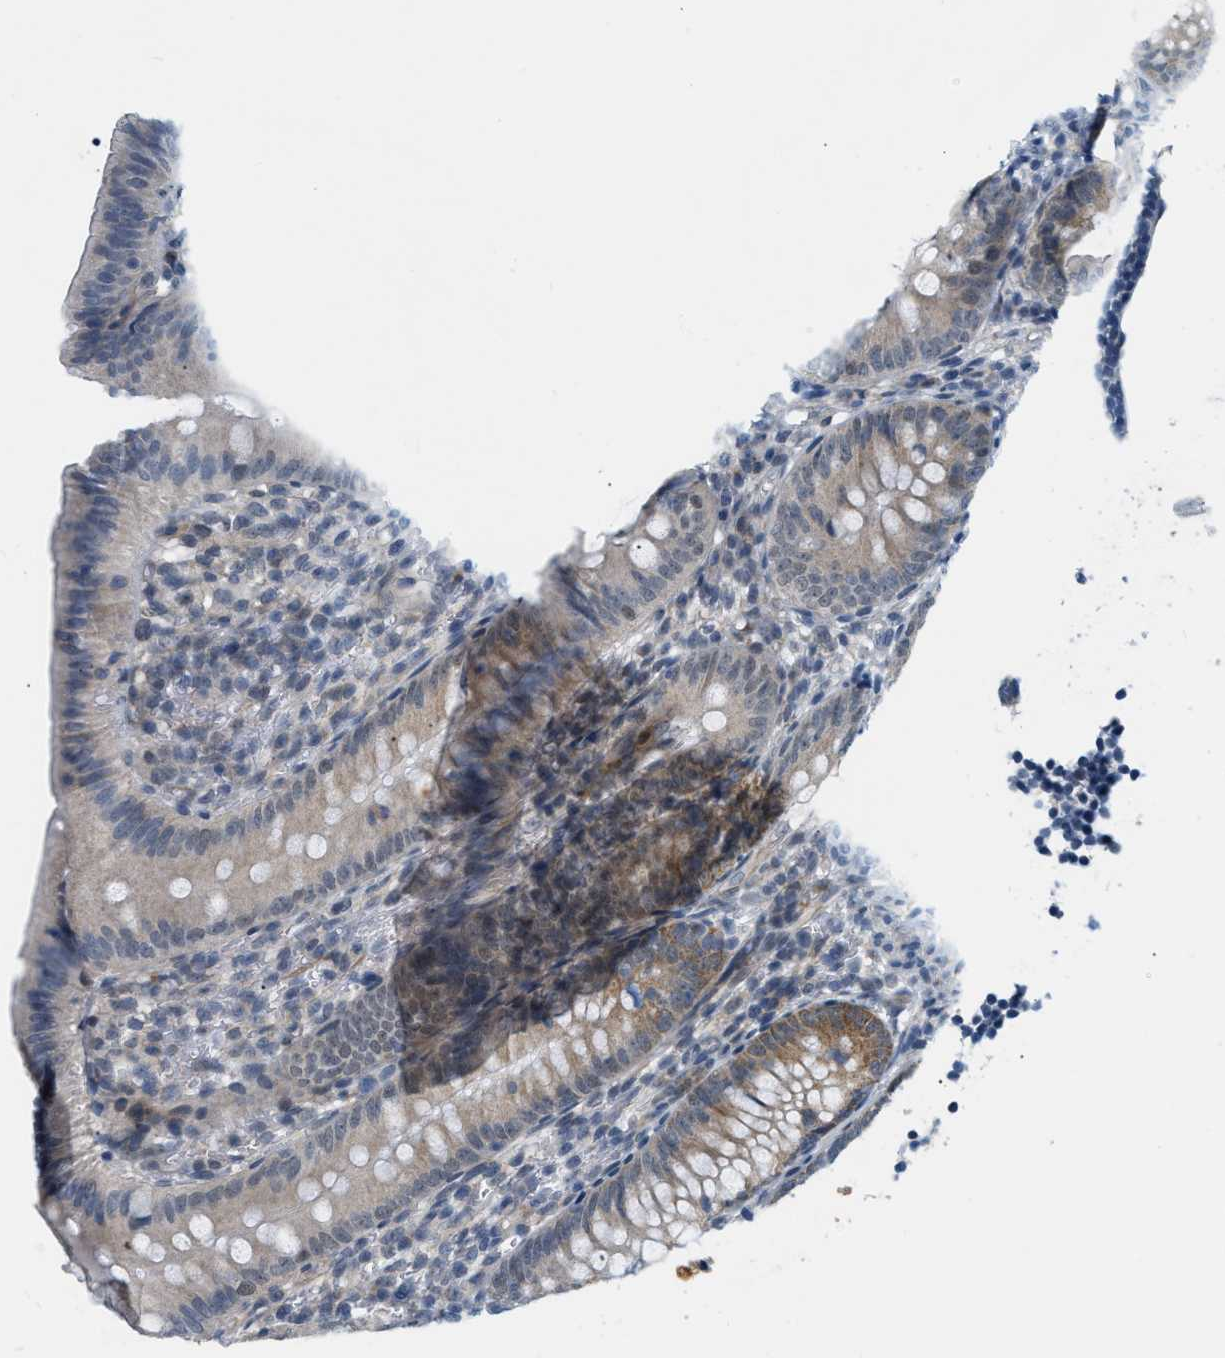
{"staining": {"intensity": "moderate", "quantity": "<25%", "location": "cytoplasmic/membranous"}, "tissue": "appendix", "cell_type": "Glandular cells", "image_type": "normal", "snomed": [{"axis": "morphology", "description": "Normal tissue, NOS"}, {"axis": "topography", "description": "Appendix"}], "caption": "Immunohistochemical staining of unremarkable appendix shows low levels of moderate cytoplasmic/membranous expression in about <25% of glandular cells. (DAB (3,3'-diaminobenzidine) = brown stain, brightfield microscopy at high magnification).", "gene": "ZNF408", "patient": {"sex": "male", "age": 1}}